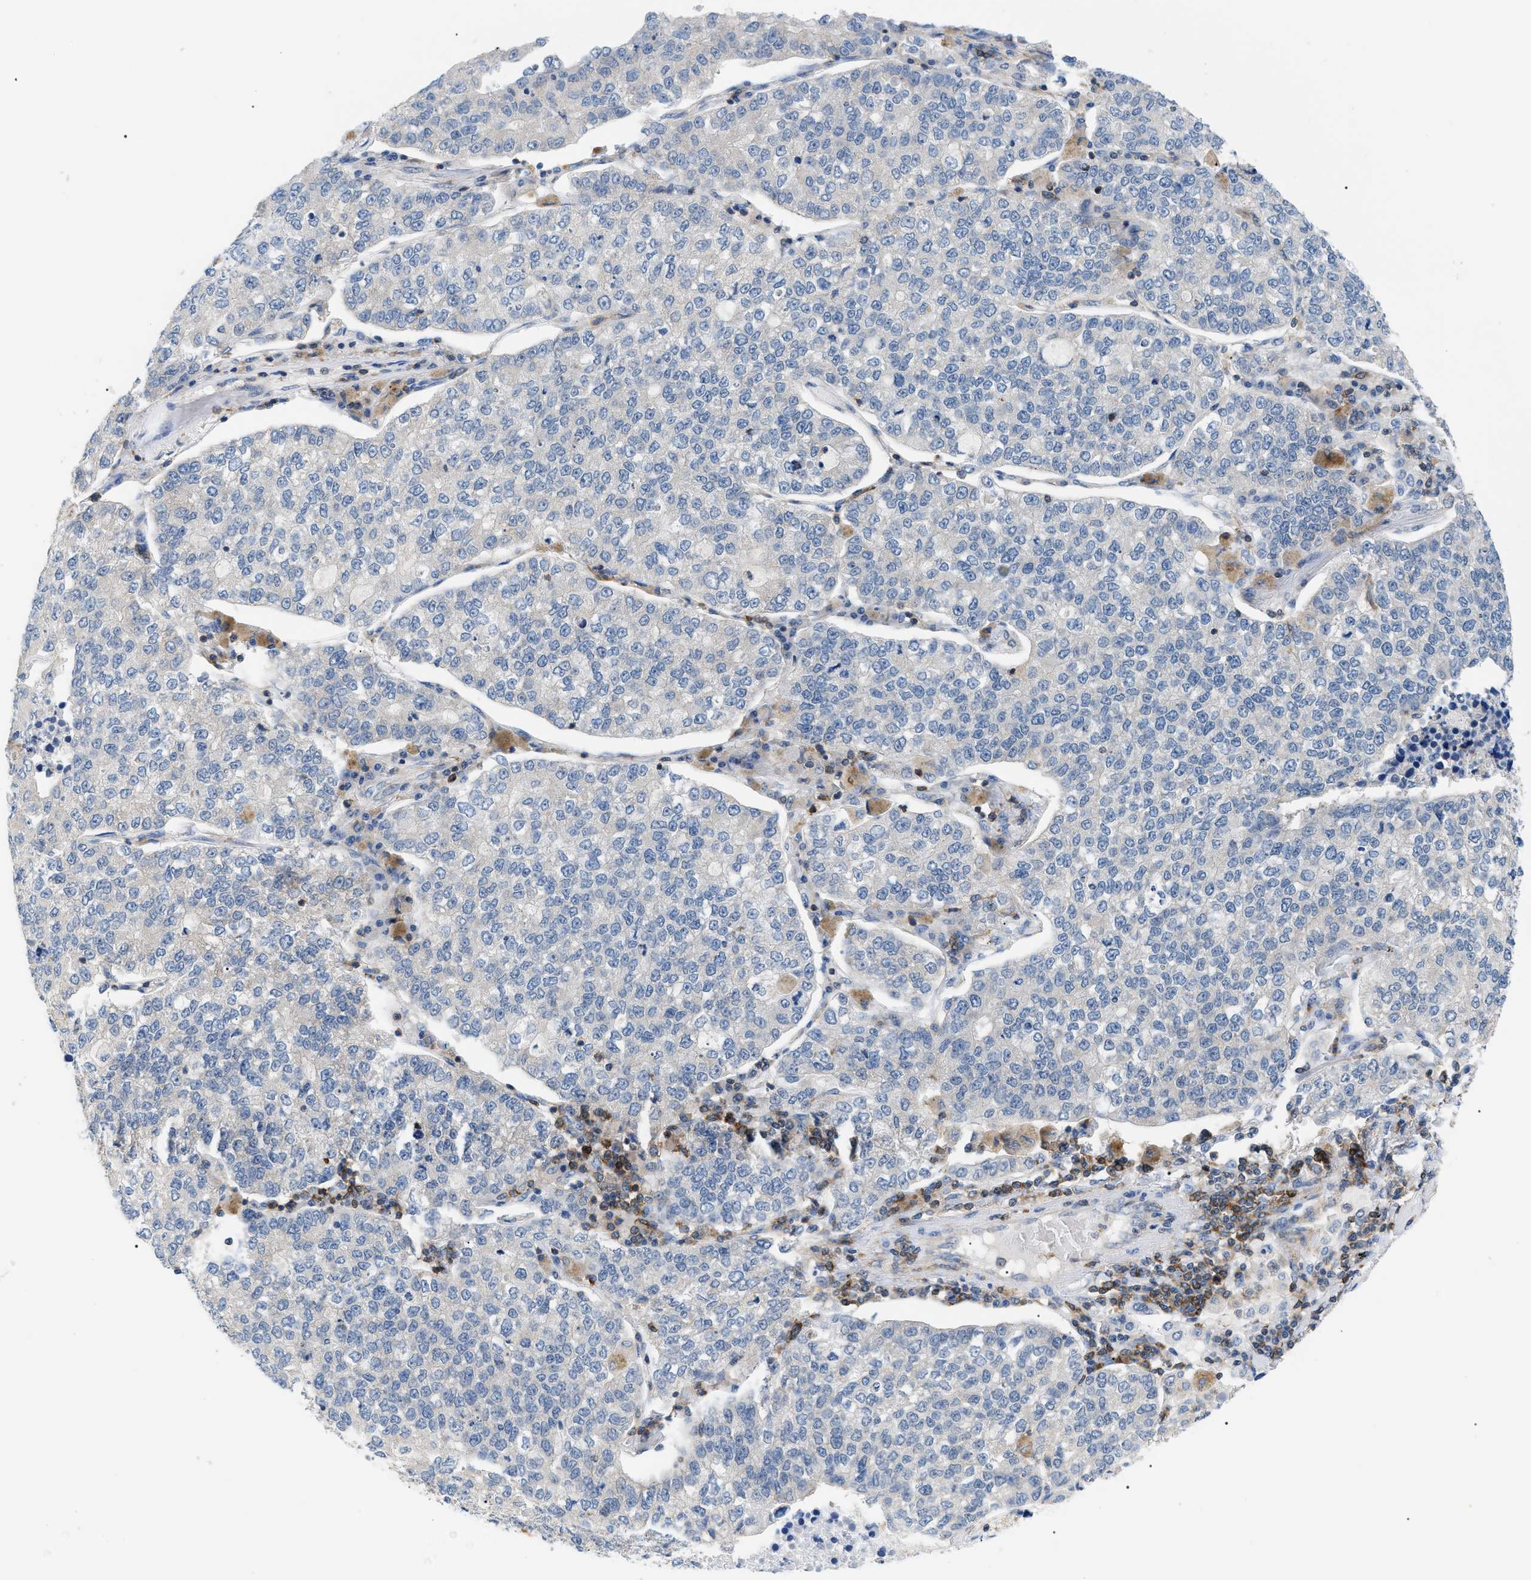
{"staining": {"intensity": "negative", "quantity": "none", "location": "none"}, "tissue": "lung cancer", "cell_type": "Tumor cells", "image_type": "cancer", "snomed": [{"axis": "morphology", "description": "Adenocarcinoma, NOS"}, {"axis": "topography", "description": "Lung"}], "caption": "An immunohistochemistry (IHC) photomicrograph of lung cancer (adenocarcinoma) is shown. There is no staining in tumor cells of lung cancer (adenocarcinoma). The staining is performed using DAB (3,3'-diaminobenzidine) brown chromogen with nuclei counter-stained in using hematoxylin.", "gene": "INPP5D", "patient": {"sex": "male", "age": 49}}